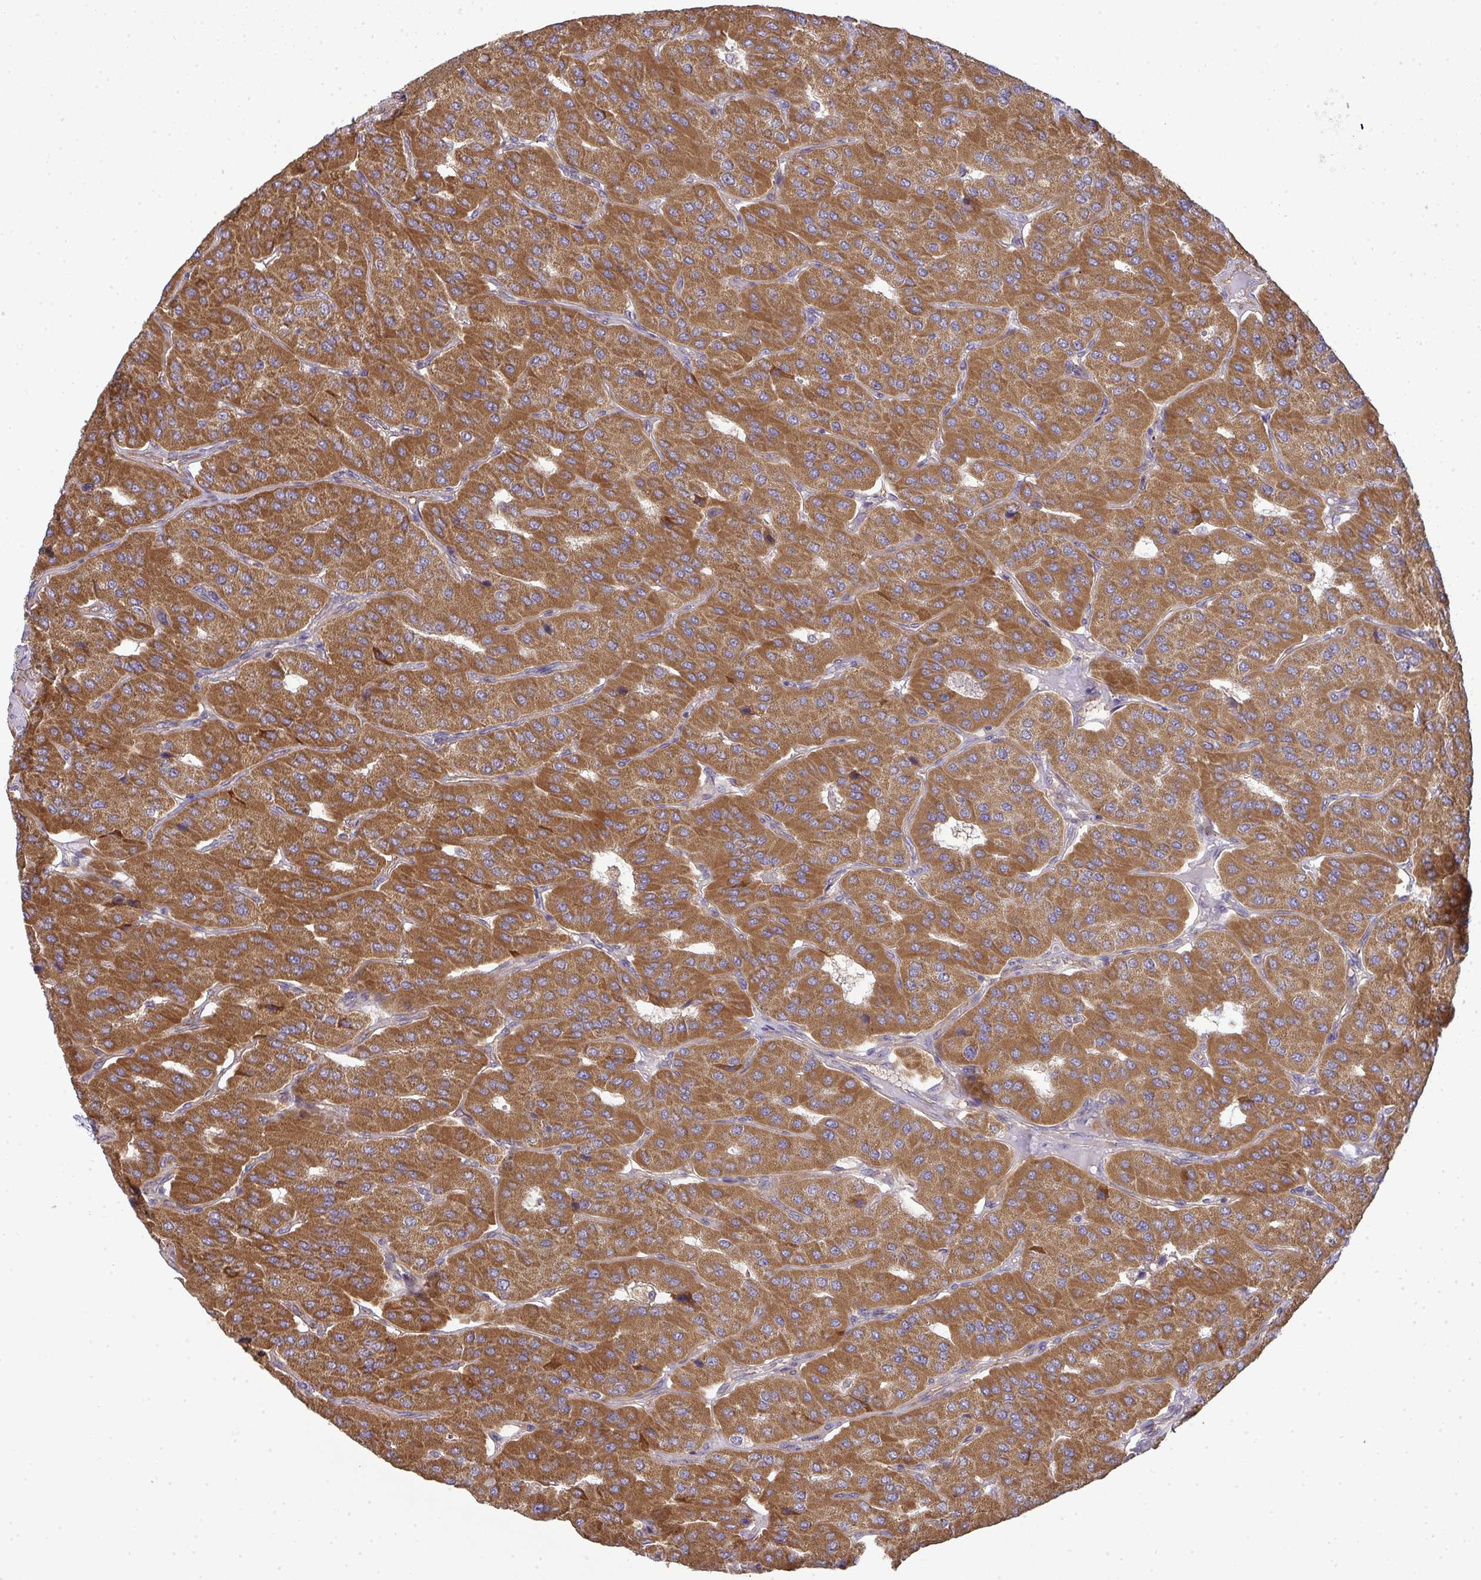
{"staining": {"intensity": "moderate", "quantity": ">75%", "location": "cytoplasmic/membranous"}, "tissue": "parathyroid gland", "cell_type": "Glandular cells", "image_type": "normal", "snomed": [{"axis": "morphology", "description": "Normal tissue, NOS"}, {"axis": "morphology", "description": "Adenoma, NOS"}, {"axis": "topography", "description": "Parathyroid gland"}], "caption": "Immunohistochemical staining of unremarkable parathyroid gland exhibits medium levels of moderate cytoplasmic/membranous positivity in about >75% of glandular cells.", "gene": "B4GALT6", "patient": {"sex": "female", "age": 86}}